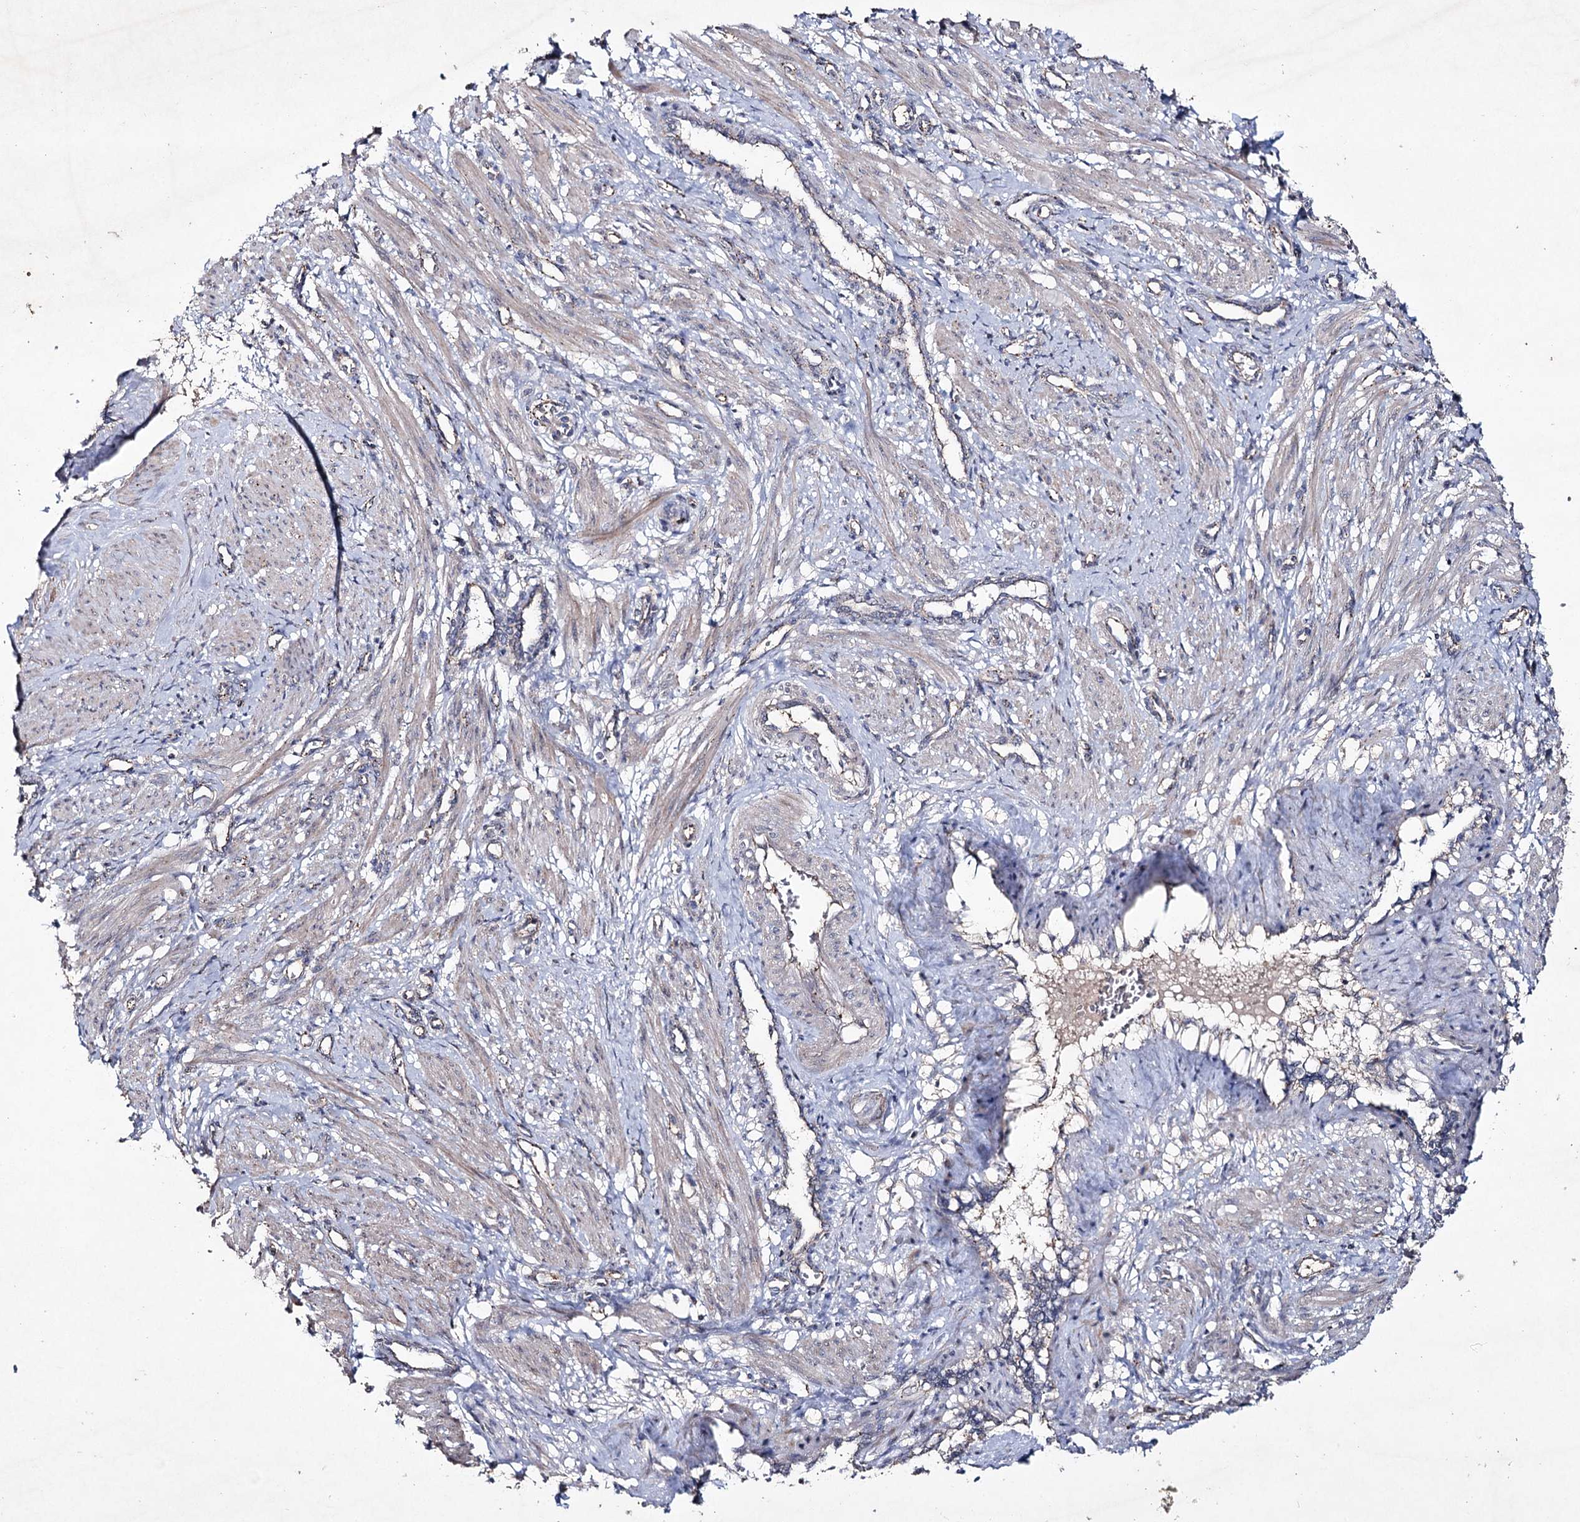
{"staining": {"intensity": "moderate", "quantity": "25%-75%", "location": "cytoplasmic/membranous"}, "tissue": "smooth muscle", "cell_type": "Smooth muscle cells", "image_type": "normal", "snomed": [{"axis": "morphology", "description": "Normal tissue, NOS"}, {"axis": "topography", "description": "Endometrium"}], "caption": "Immunohistochemical staining of unremarkable smooth muscle shows 25%-75% levels of moderate cytoplasmic/membranous protein staining in about 25%-75% of smooth muscle cells. The protein of interest is stained brown, and the nuclei are stained in blue (DAB IHC with brightfield microscopy, high magnification).", "gene": "SEMA4G", "patient": {"sex": "female", "age": 33}}